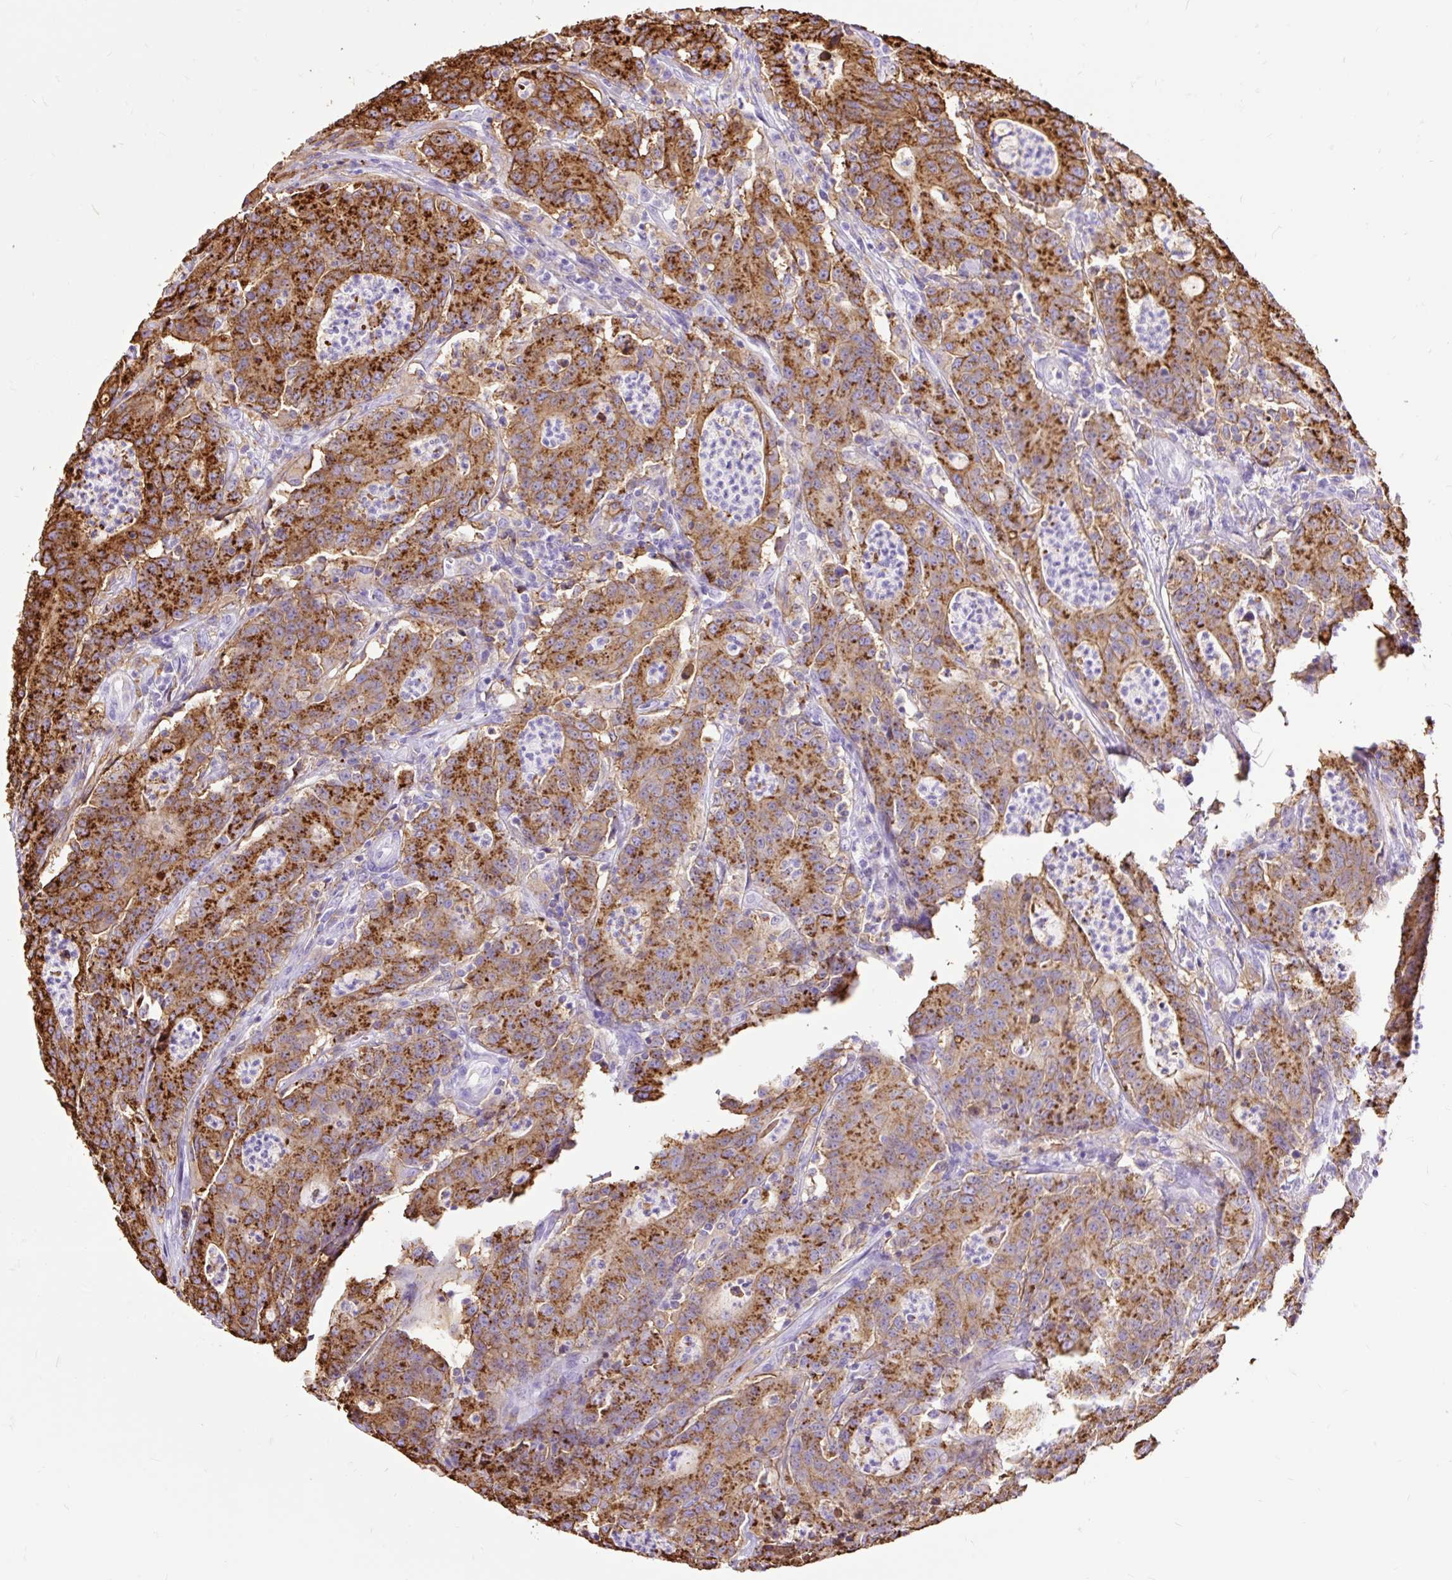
{"staining": {"intensity": "strong", "quantity": "25%-75%", "location": "cytoplasmic/membranous"}, "tissue": "colorectal cancer", "cell_type": "Tumor cells", "image_type": "cancer", "snomed": [{"axis": "morphology", "description": "Adenocarcinoma, NOS"}, {"axis": "topography", "description": "Colon"}], "caption": "Protein staining exhibits strong cytoplasmic/membranous staining in approximately 25%-75% of tumor cells in colorectal adenocarcinoma.", "gene": "HLA-DRA", "patient": {"sex": "male", "age": 83}}